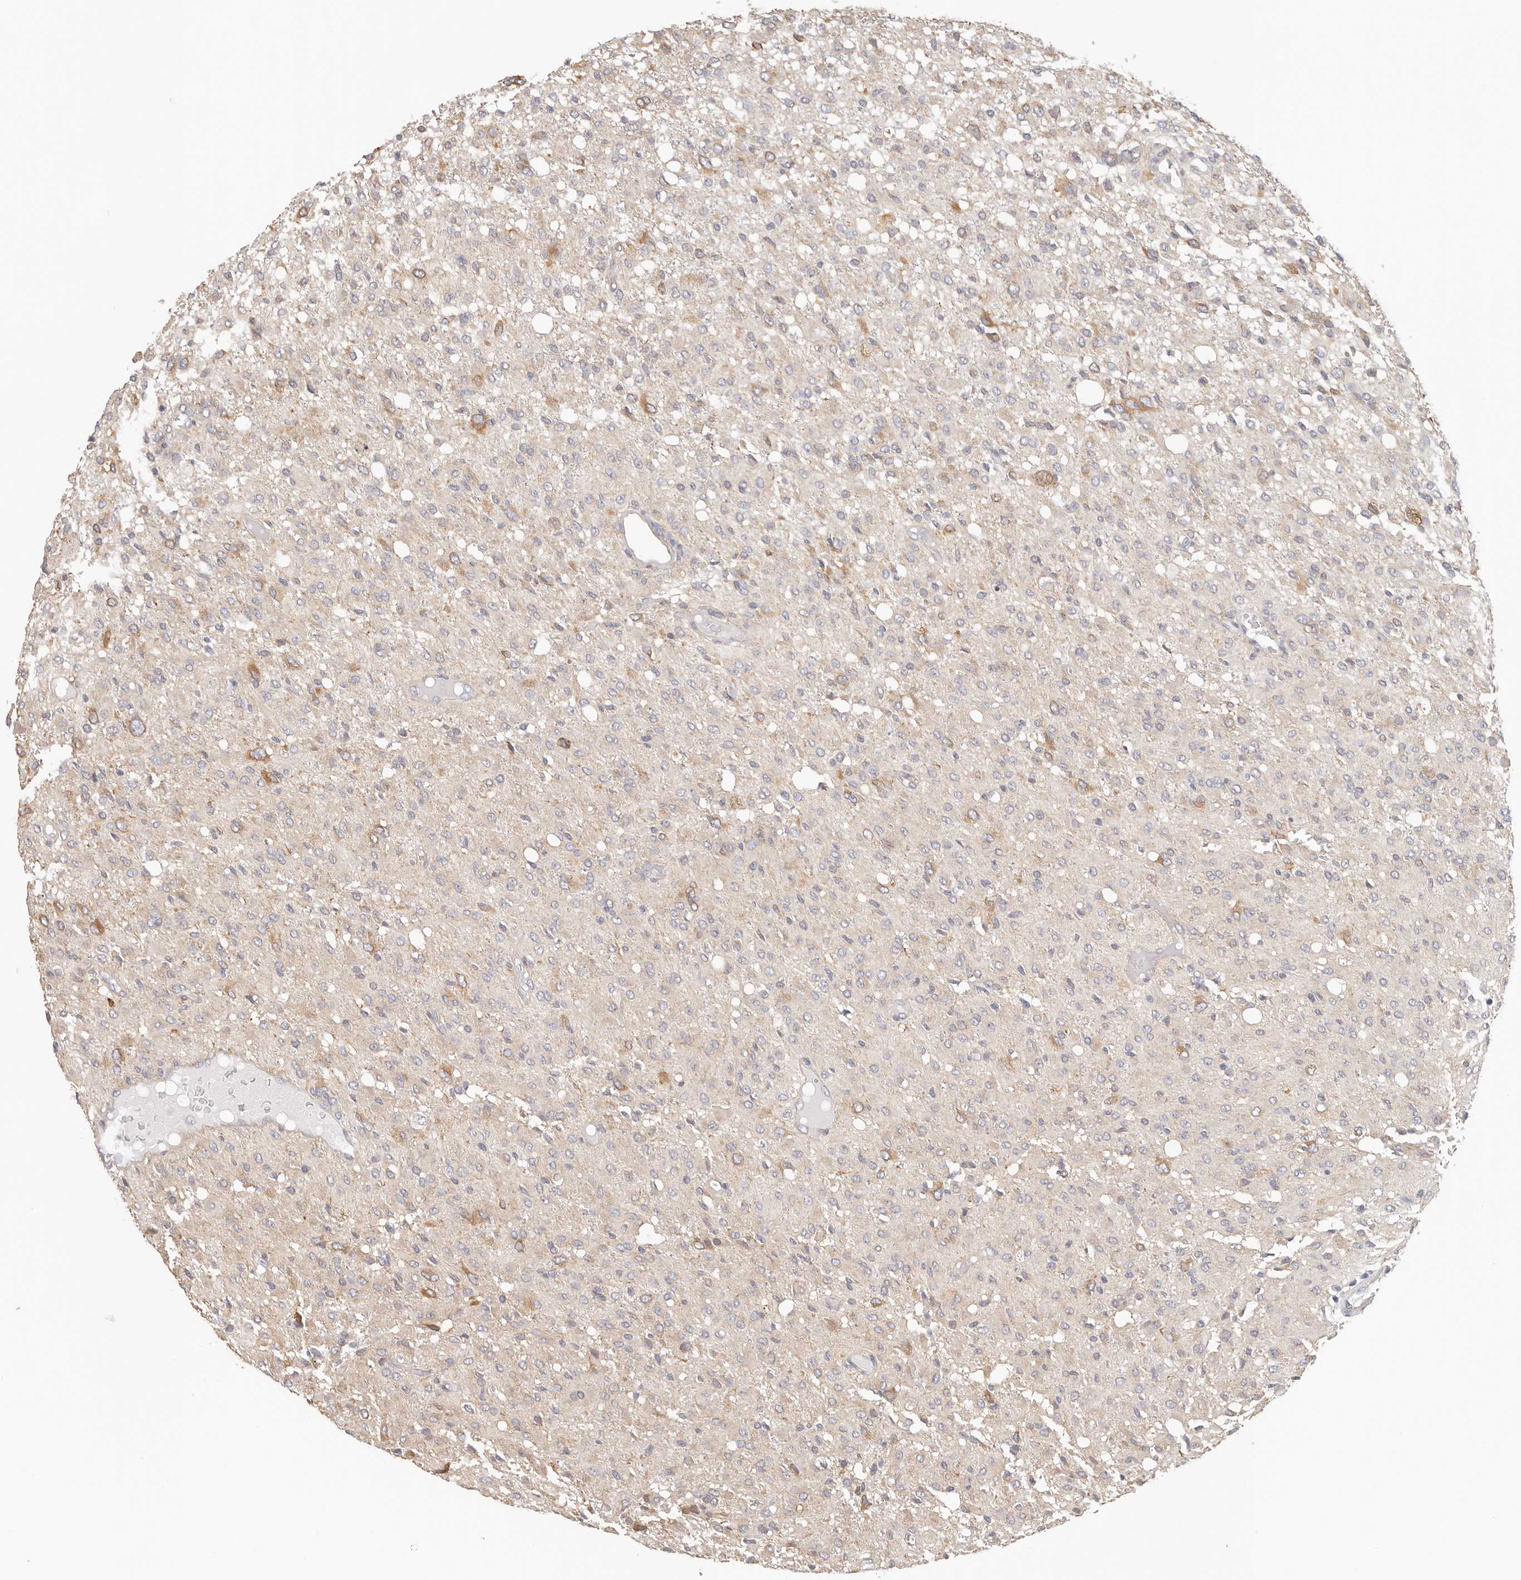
{"staining": {"intensity": "moderate", "quantity": "<25%", "location": "cytoplasmic/membranous"}, "tissue": "glioma", "cell_type": "Tumor cells", "image_type": "cancer", "snomed": [{"axis": "morphology", "description": "Glioma, malignant, High grade"}, {"axis": "topography", "description": "Brain"}], "caption": "Brown immunohistochemical staining in glioma exhibits moderate cytoplasmic/membranous positivity in approximately <25% of tumor cells.", "gene": "AFDN", "patient": {"sex": "female", "age": 59}}